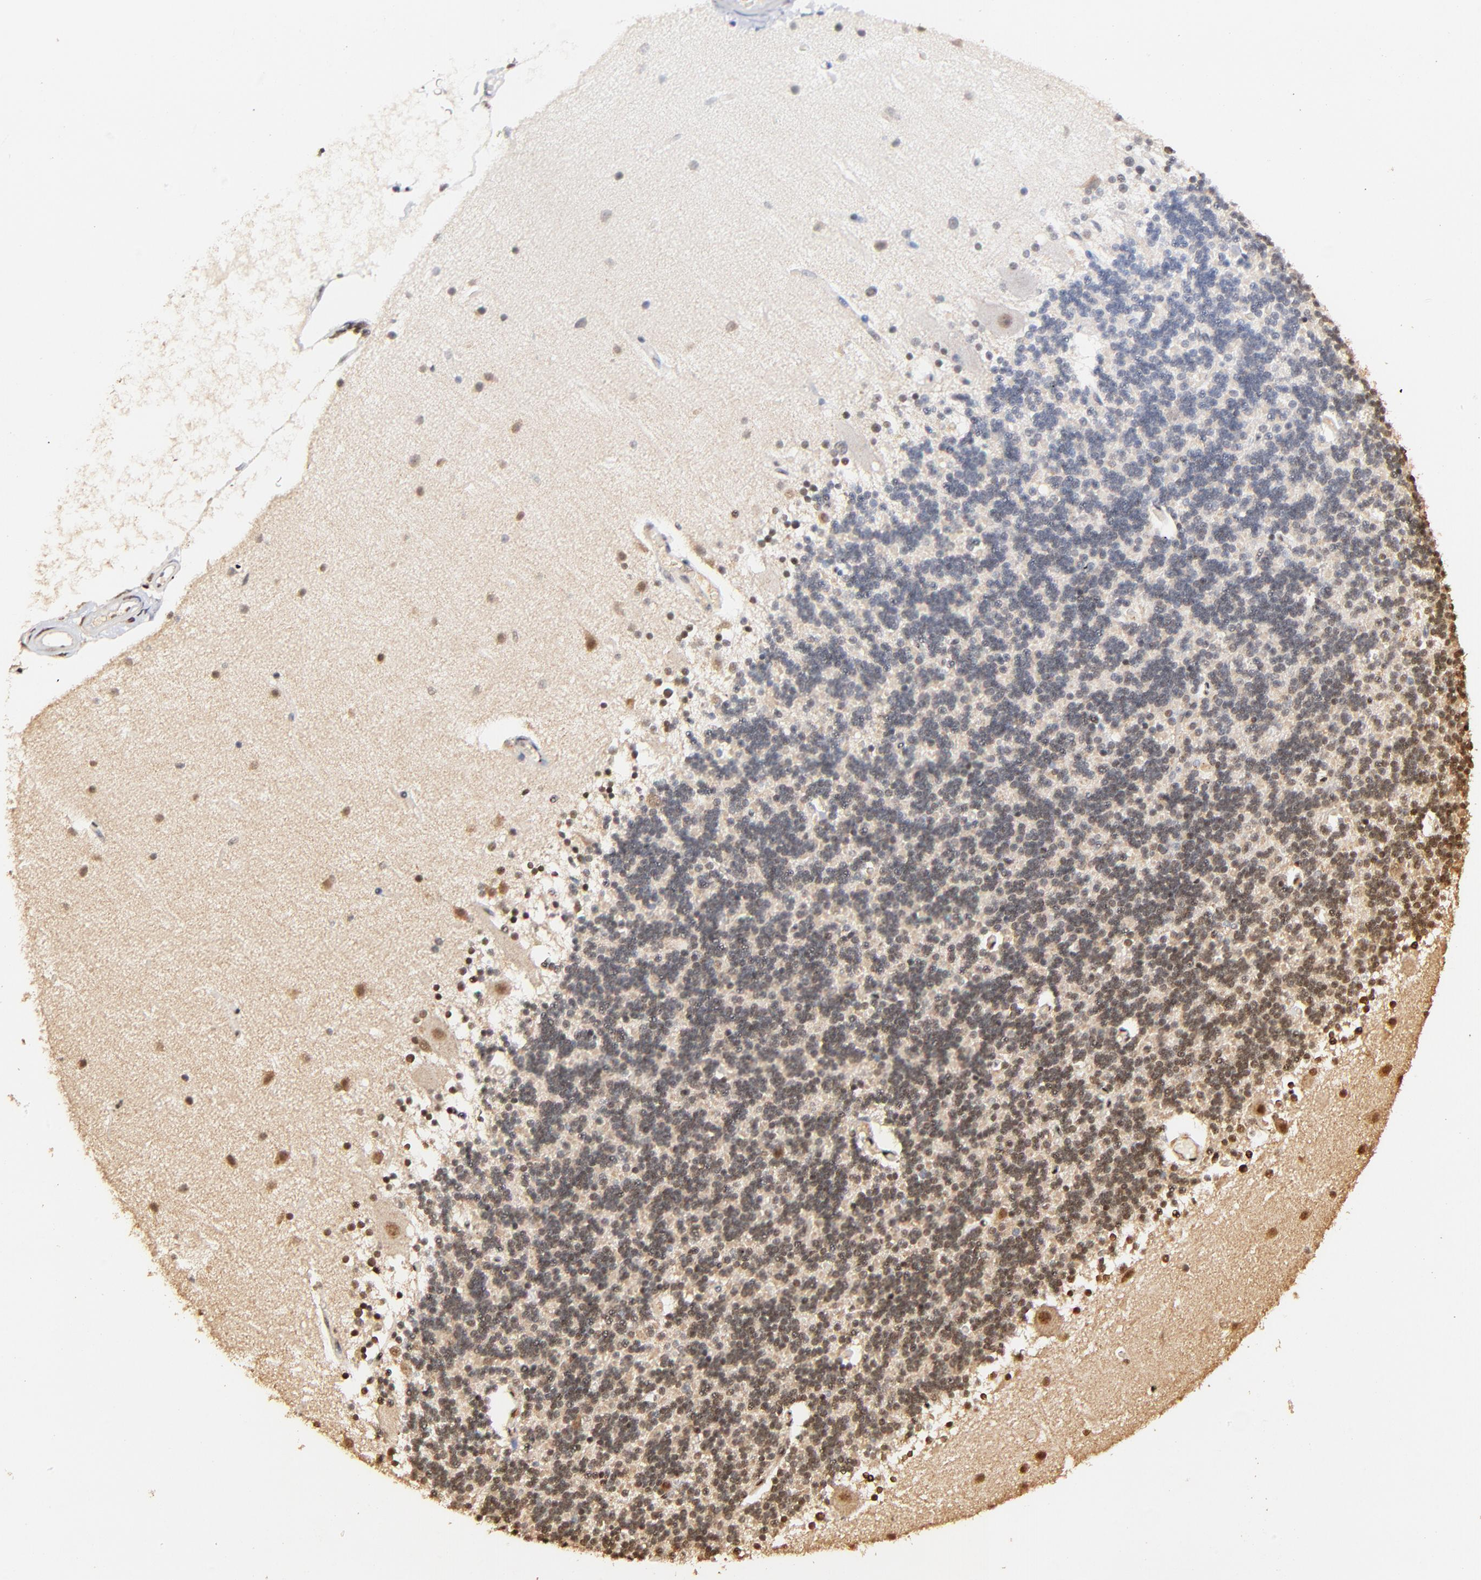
{"staining": {"intensity": "strong", "quantity": "25%-75%", "location": "cytoplasmic/membranous,nuclear"}, "tissue": "cerebellum", "cell_type": "Cells in granular layer", "image_type": "normal", "snomed": [{"axis": "morphology", "description": "Normal tissue, NOS"}, {"axis": "topography", "description": "Cerebellum"}], "caption": "Immunohistochemistry (IHC) staining of normal cerebellum, which shows high levels of strong cytoplasmic/membranous,nuclear positivity in approximately 25%-75% of cells in granular layer indicating strong cytoplasmic/membranous,nuclear protein positivity. The staining was performed using DAB (brown) for protein detection and nuclei were counterstained in hematoxylin (blue).", "gene": "MED12", "patient": {"sex": "female", "age": 54}}